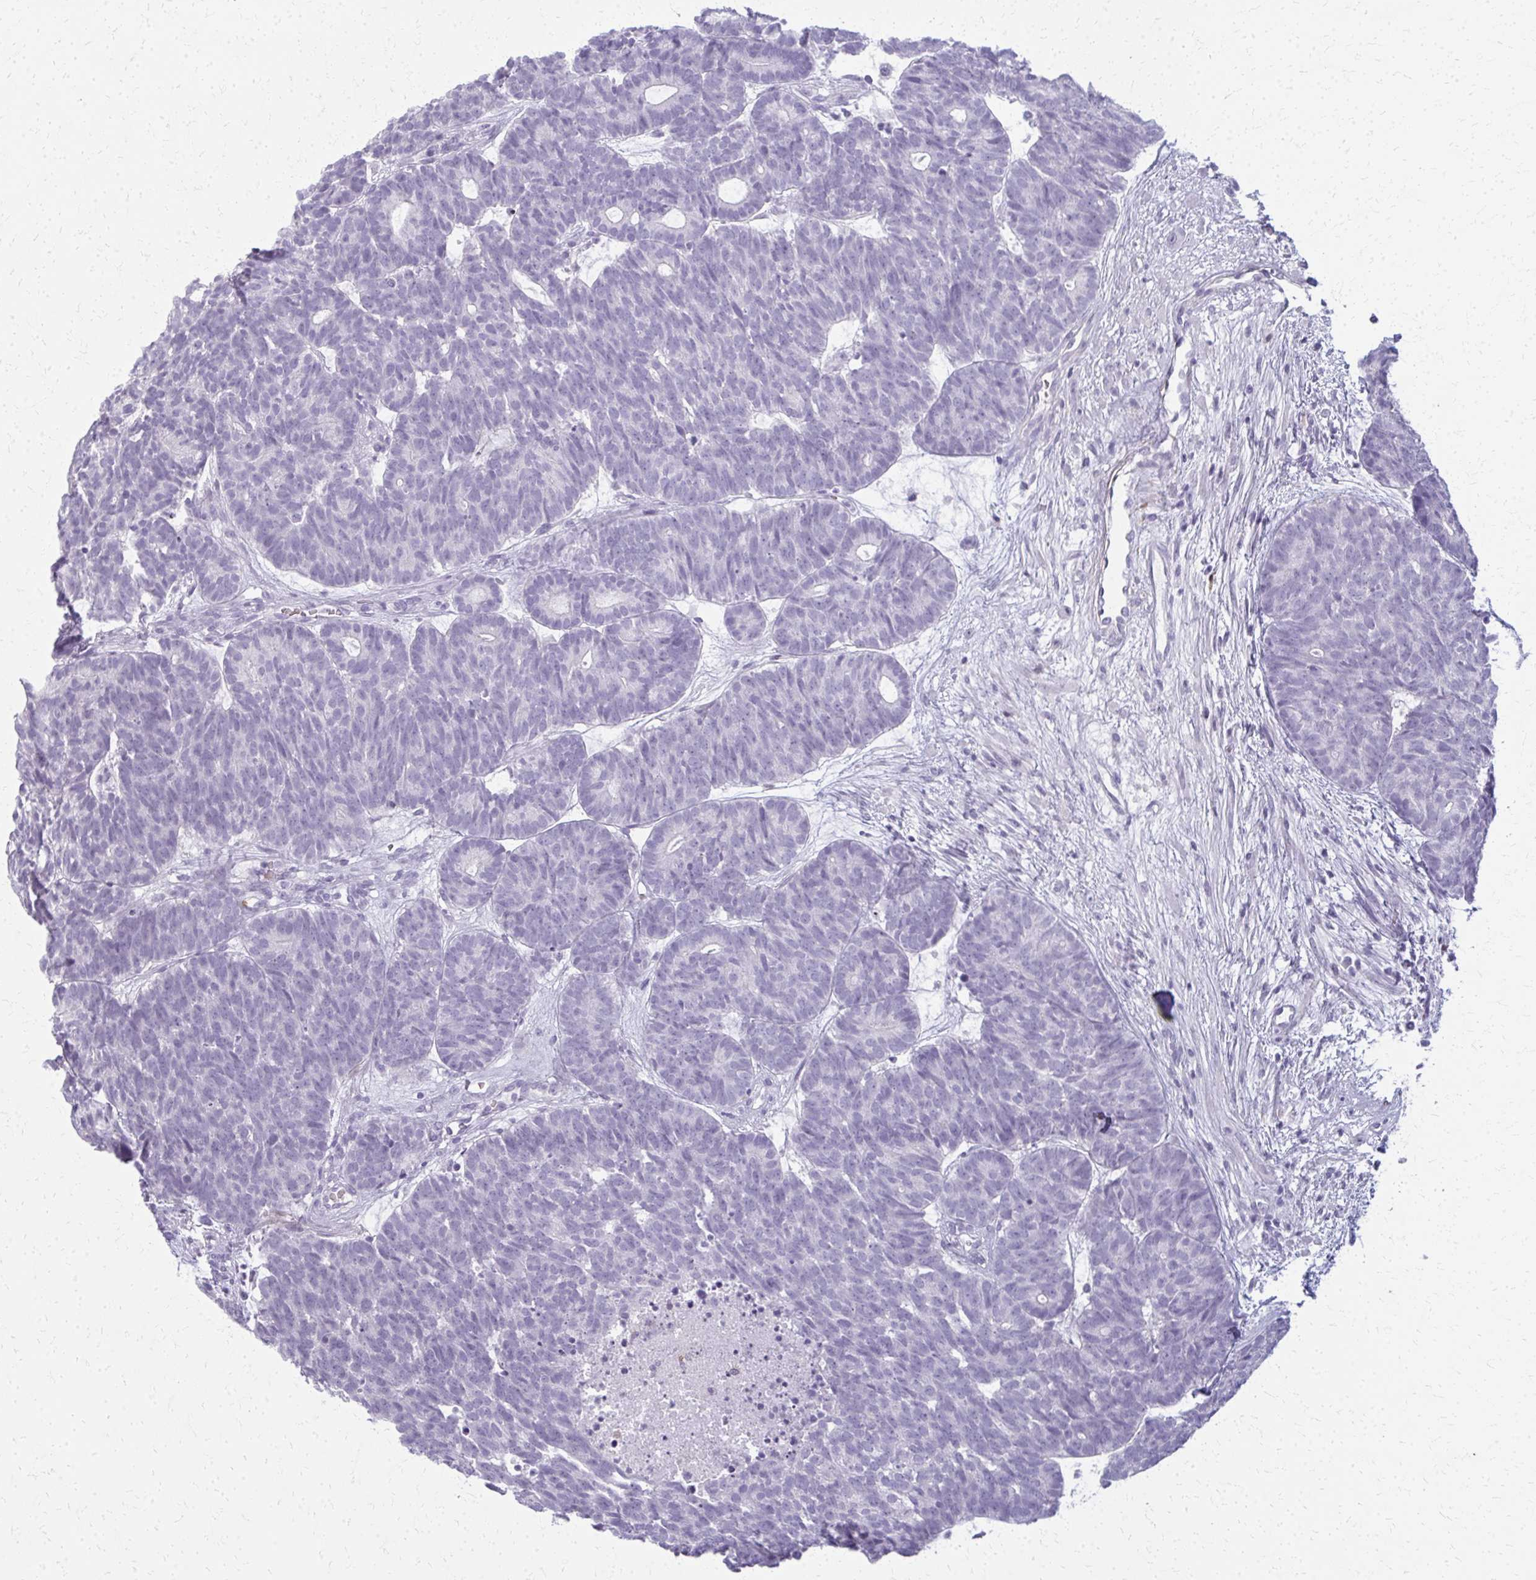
{"staining": {"intensity": "negative", "quantity": "none", "location": "none"}, "tissue": "head and neck cancer", "cell_type": "Tumor cells", "image_type": "cancer", "snomed": [{"axis": "morphology", "description": "Adenocarcinoma, NOS"}, {"axis": "topography", "description": "Head-Neck"}], "caption": "This histopathology image is of adenocarcinoma (head and neck) stained with immunohistochemistry (IHC) to label a protein in brown with the nuclei are counter-stained blue. There is no positivity in tumor cells. (Brightfield microscopy of DAB (3,3'-diaminobenzidine) IHC at high magnification).", "gene": "CA3", "patient": {"sex": "female", "age": 81}}